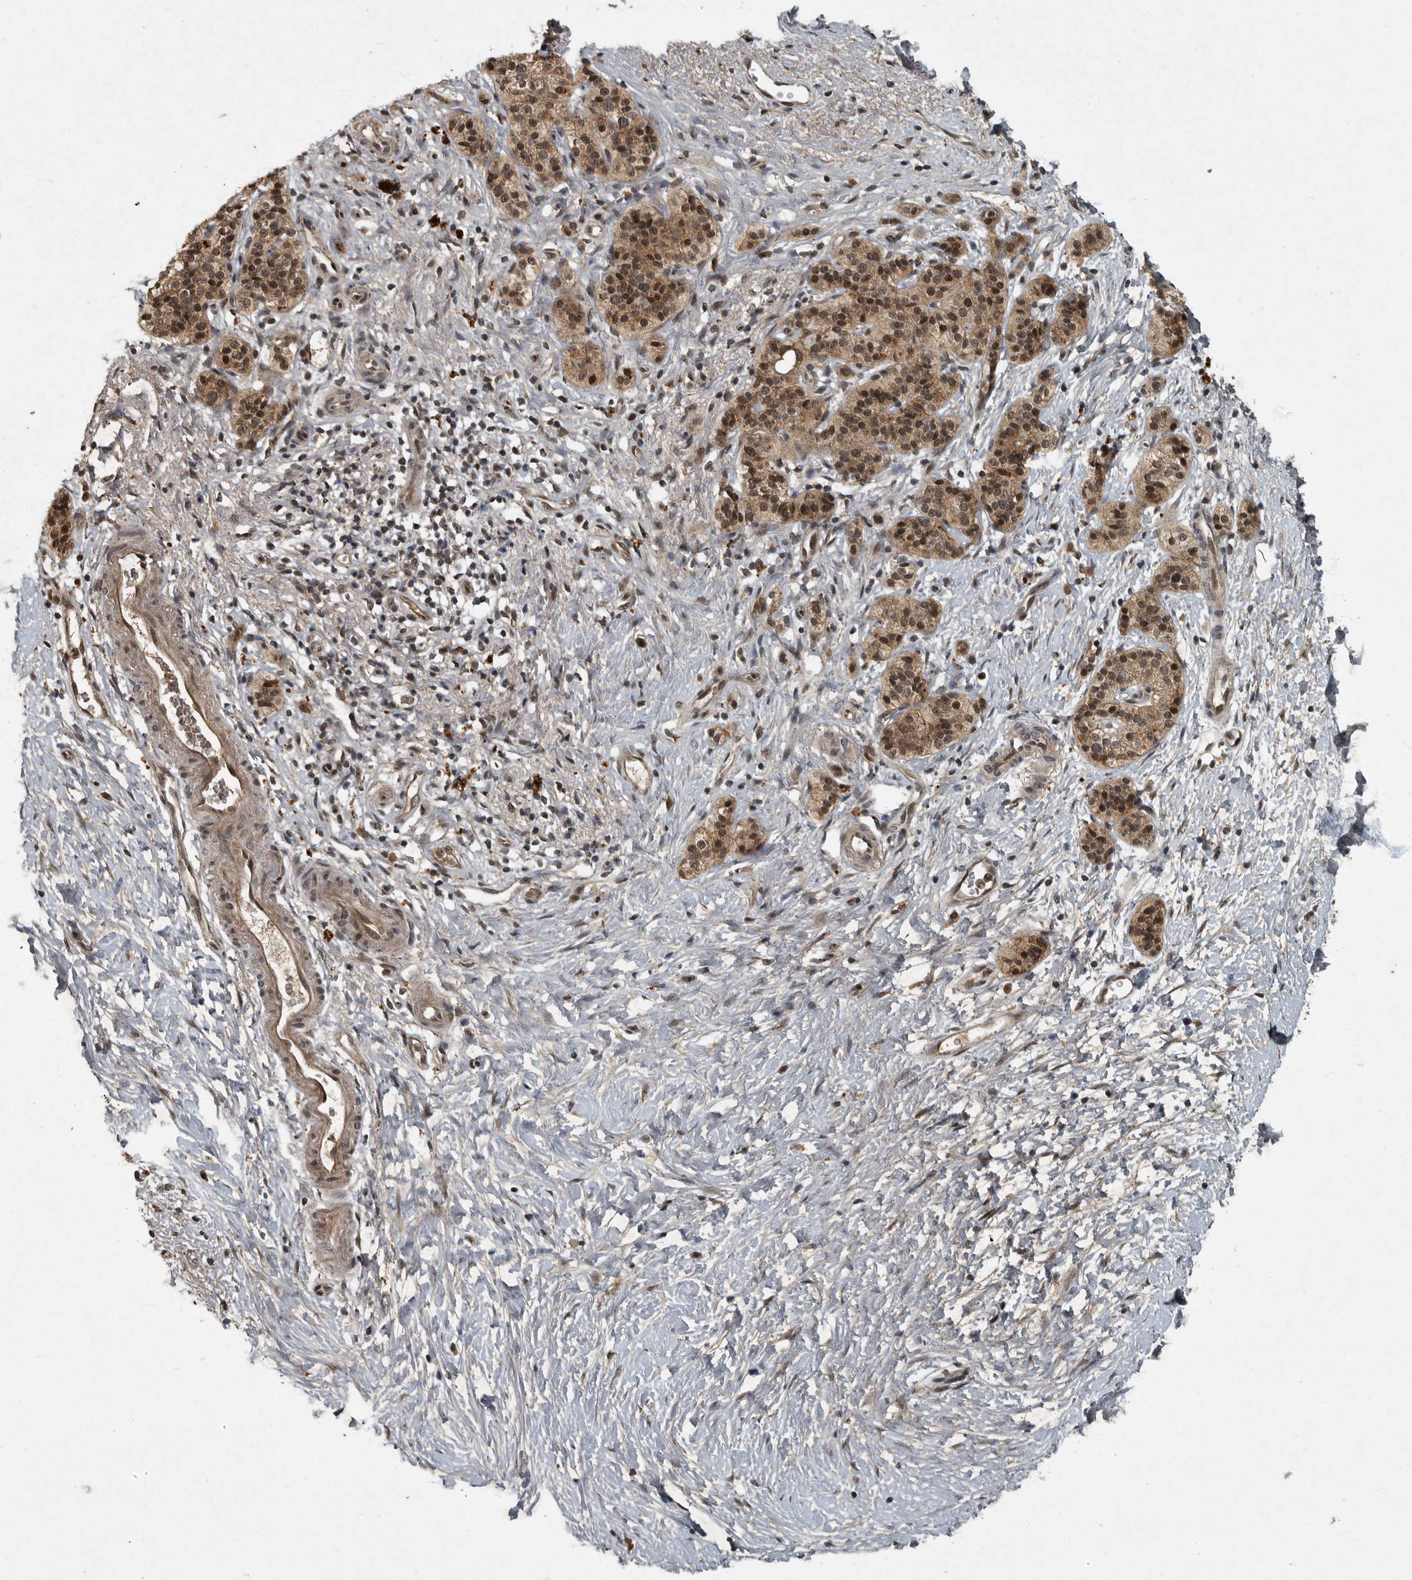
{"staining": {"intensity": "moderate", "quantity": ">75%", "location": "cytoplasmic/membranous,nuclear"}, "tissue": "pancreatic cancer", "cell_type": "Tumor cells", "image_type": "cancer", "snomed": [{"axis": "morphology", "description": "Adenocarcinoma, NOS"}, {"axis": "topography", "description": "Pancreas"}], "caption": "Protein staining exhibits moderate cytoplasmic/membranous and nuclear staining in about >75% of tumor cells in pancreatic adenocarcinoma. (DAB IHC with brightfield microscopy, high magnification).", "gene": "FOXO1", "patient": {"sex": "male", "age": 50}}